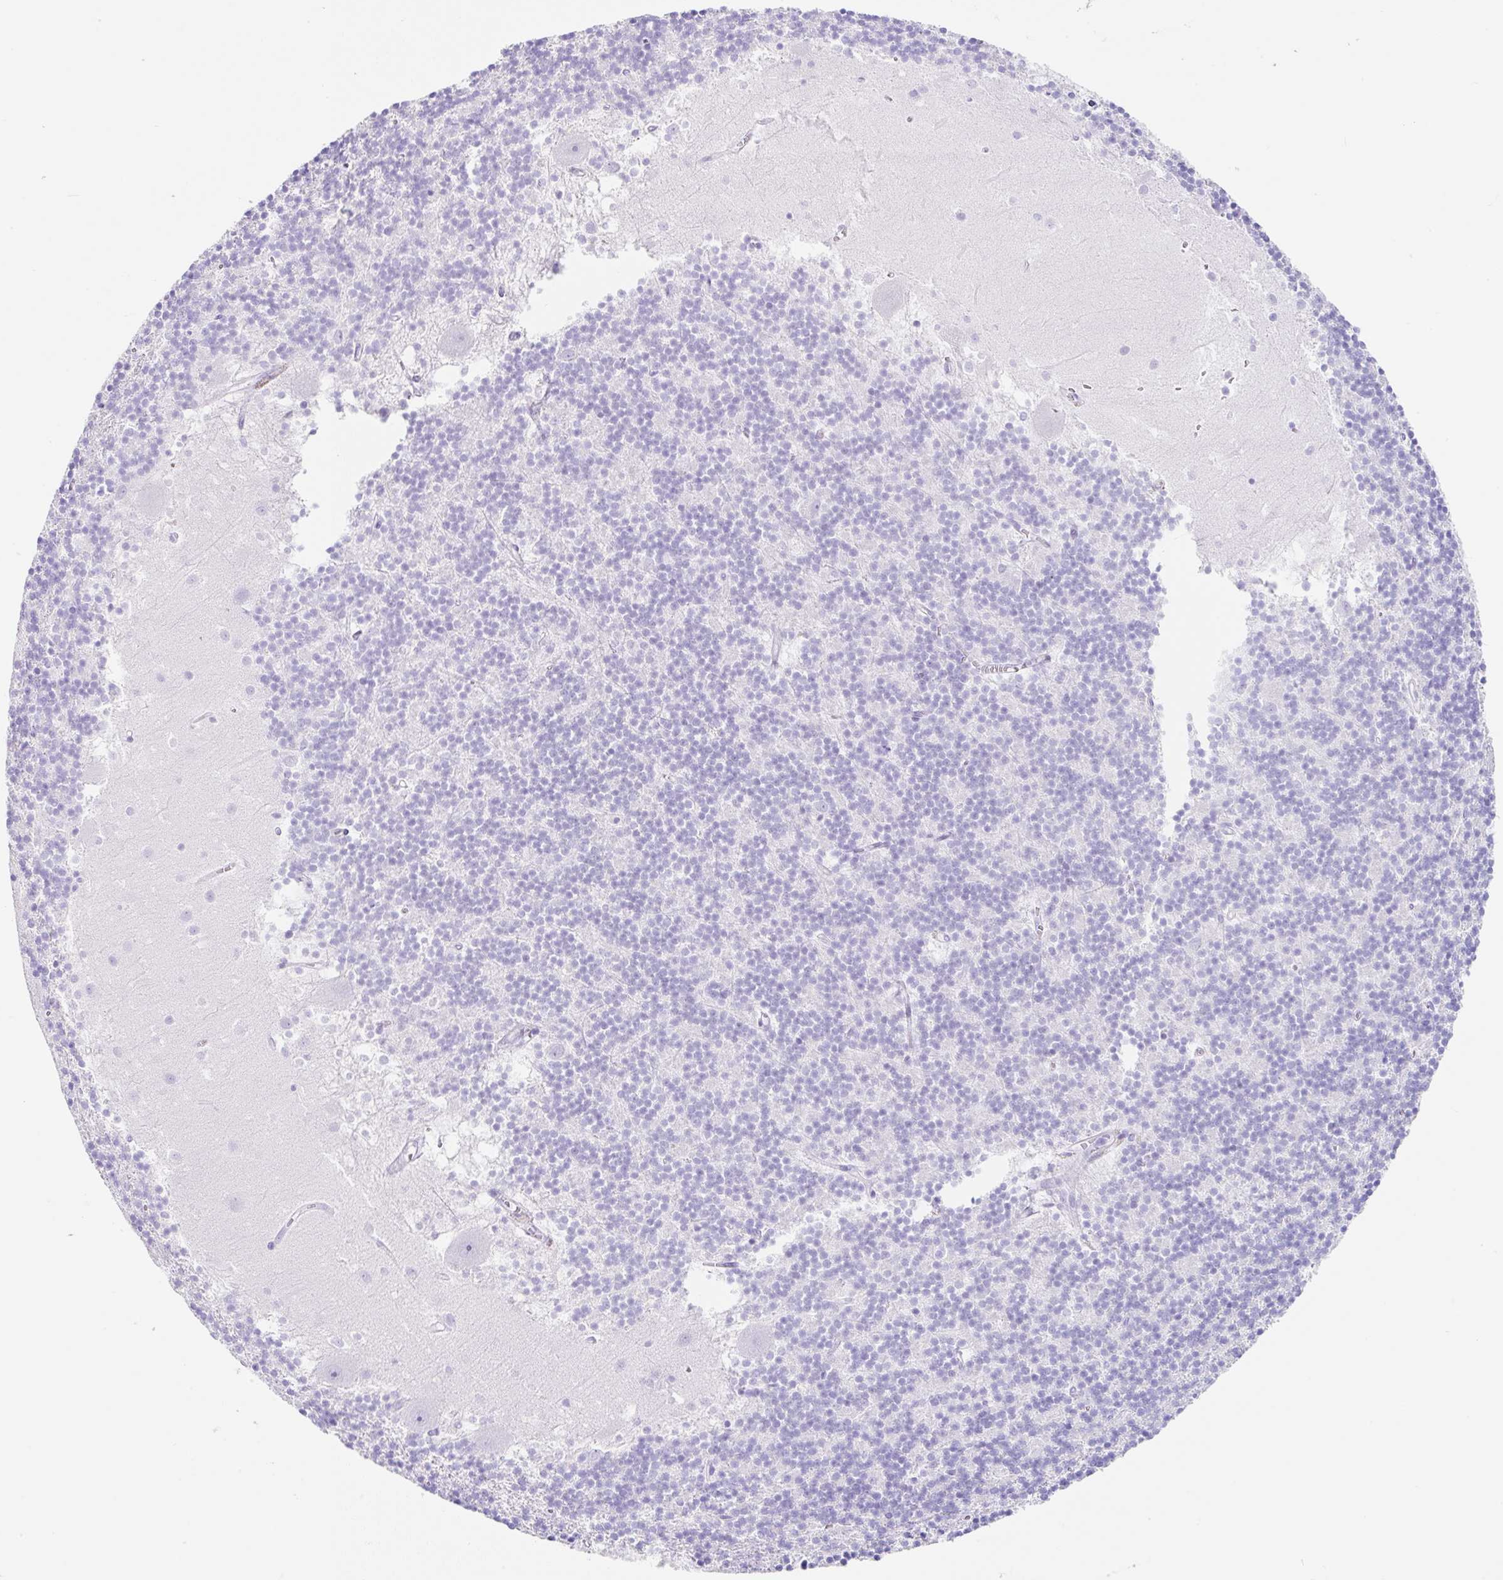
{"staining": {"intensity": "negative", "quantity": "none", "location": "none"}, "tissue": "cerebellum", "cell_type": "Cells in granular layer", "image_type": "normal", "snomed": [{"axis": "morphology", "description": "Normal tissue, NOS"}, {"axis": "topography", "description": "Cerebellum"}], "caption": "Immunohistochemistry (IHC) of benign cerebellum exhibits no positivity in cells in granular layer.", "gene": "CLDND2", "patient": {"sex": "male", "age": 54}}